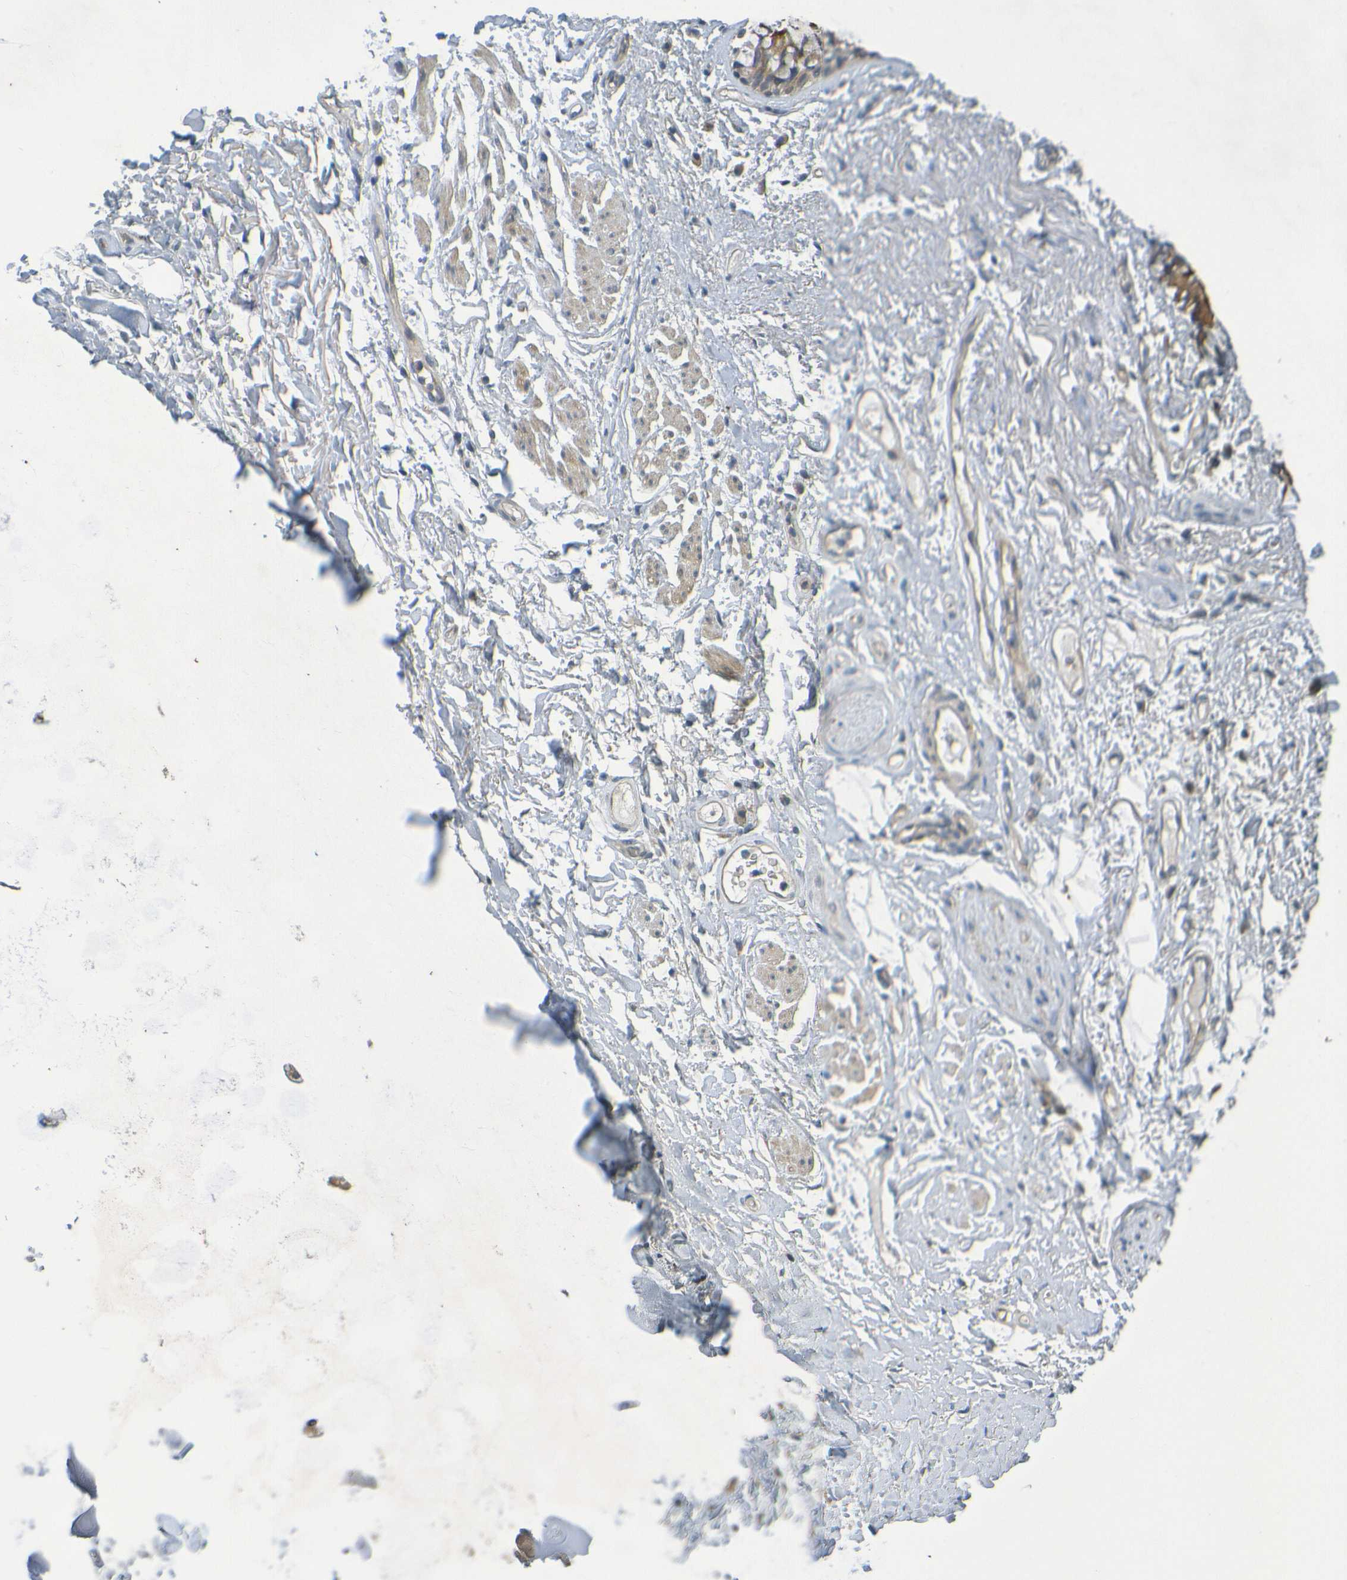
{"staining": {"intensity": "moderate", "quantity": "<25%", "location": "cytoplasmic/membranous"}, "tissue": "adipose tissue", "cell_type": "Adipocytes", "image_type": "normal", "snomed": [{"axis": "morphology", "description": "Normal tissue, NOS"}, {"axis": "topography", "description": "Cartilage tissue"}, {"axis": "topography", "description": "Bronchus"}], "caption": "DAB (3,3'-diaminobenzidine) immunohistochemical staining of benign human adipose tissue reveals moderate cytoplasmic/membranous protein expression in about <25% of adipocytes.", "gene": "CYP4F2", "patient": {"sex": "female", "age": 73}}